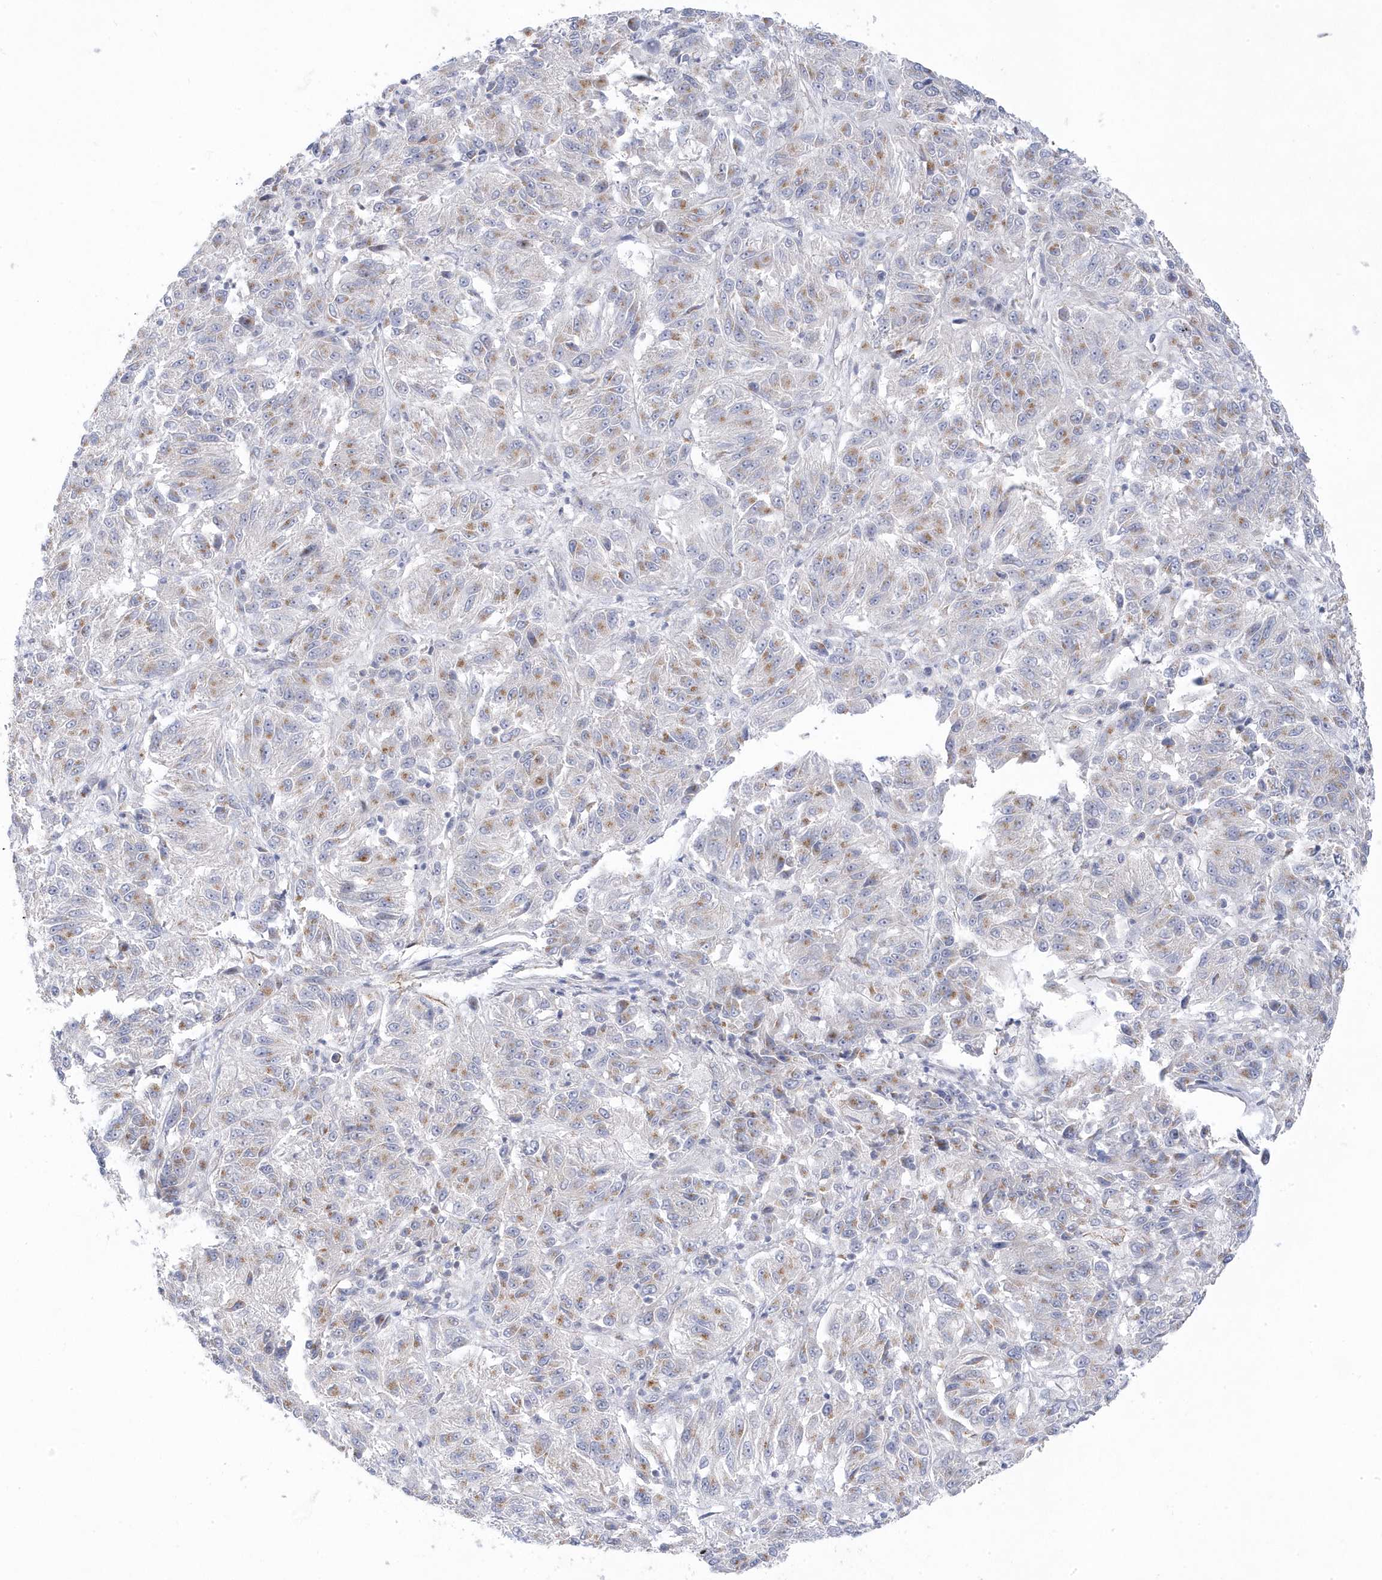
{"staining": {"intensity": "moderate", "quantity": "<25%", "location": "cytoplasmic/membranous"}, "tissue": "melanoma", "cell_type": "Tumor cells", "image_type": "cancer", "snomed": [{"axis": "morphology", "description": "Malignant melanoma, Metastatic site"}, {"axis": "topography", "description": "Lung"}], "caption": "Protein staining of melanoma tissue exhibits moderate cytoplasmic/membranous expression in about <25% of tumor cells.", "gene": "ANAPC1", "patient": {"sex": "male", "age": 64}}